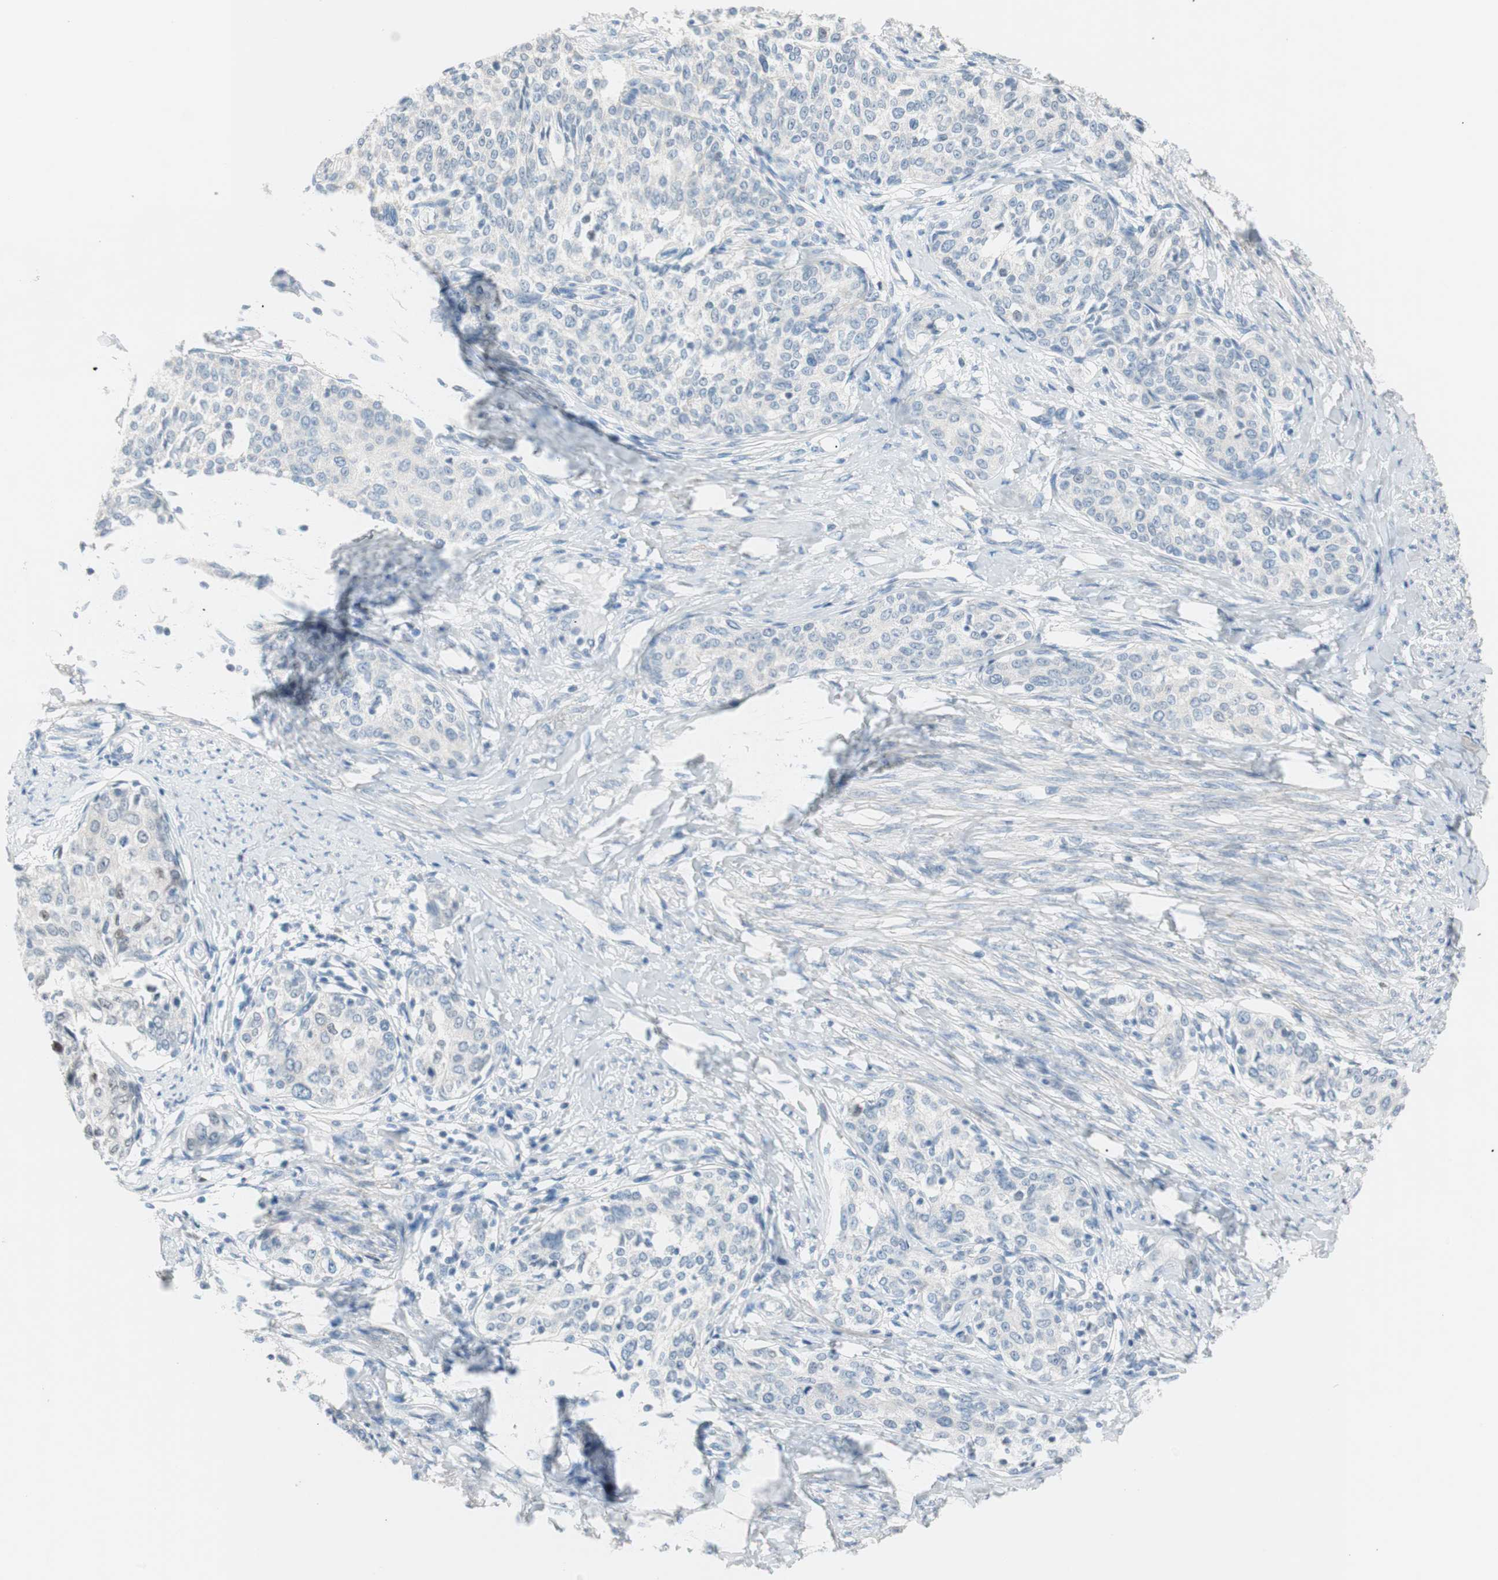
{"staining": {"intensity": "negative", "quantity": "none", "location": "none"}, "tissue": "cervical cancer", "cell_type": "Tumor cells", "image_type": "cancer", "snomed": [{"axis": "morphology", "description": "Squamous cell carcinoma, NOS"}, {"axis": "morphology", "description": "Adenocarcinoma, NOS"}, {"axis": "topography", "description": "Cervix"}], "caption": "Cervical adenocarcinoma was stained to show a protein in brown. There is no significant staining in tumor cells.", "gene": "FOSL1", "patient": {"sex": "female", "age": 52}}